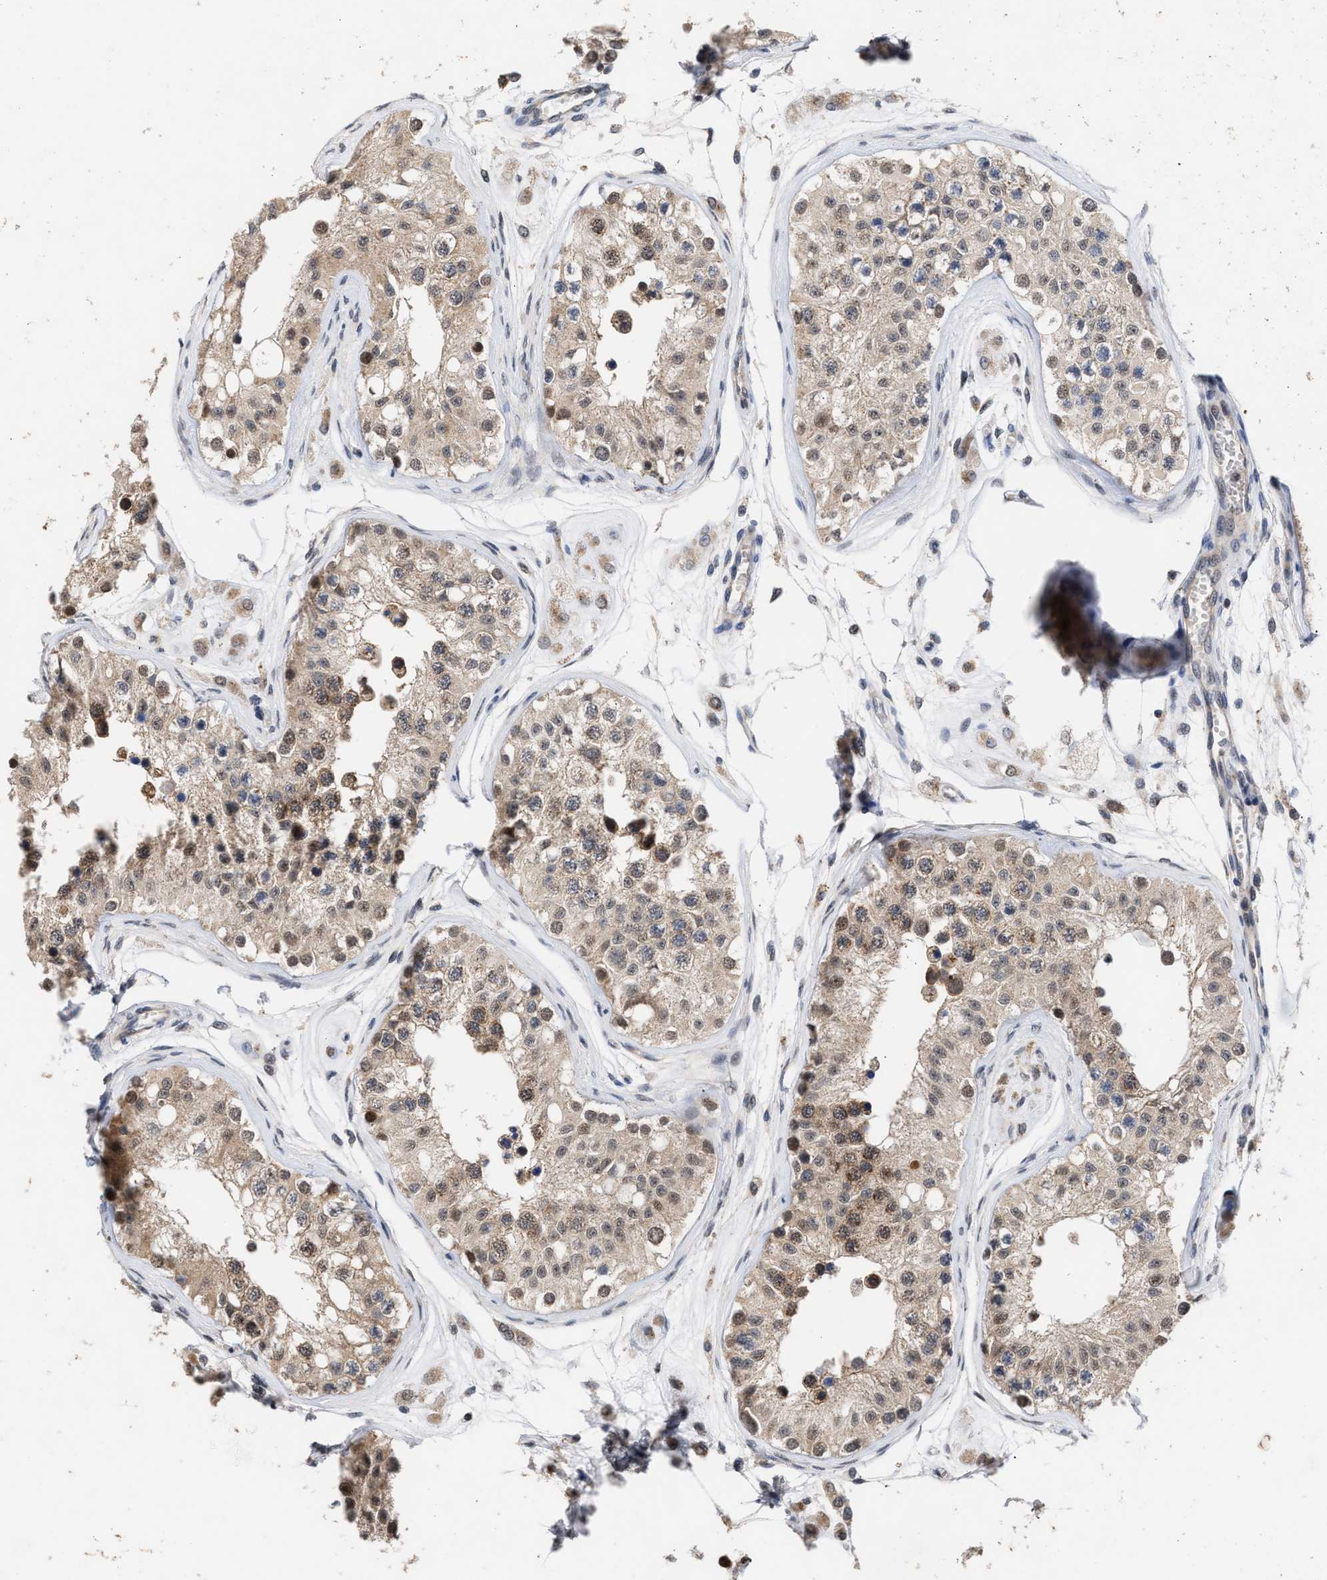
{"staining": {"intensity": "moderate", "quantity": ">75%", "location": "cytoplasmic/membranous"}, "tissue": "testis", "cell_type": "Cells in seminiferous ducts", "image_type": "normal", "snomed": [{"axis": "morphology", "description": "Normal tissue, NOS"}, {"axis": "morphology", "description": "Adenocarcinoma, metastatic, NOS"}, {"axis": "topography", "description": "Testis"}], "caption": "Moderate cytoplasmic/membranous protein positivity is appreciated in approximately >75% of cells in seminiferous ducts in testis. Nuclei are stained in blue.", "gene": "MKNK2", "patient": {"sex": "male", "age": 26}}